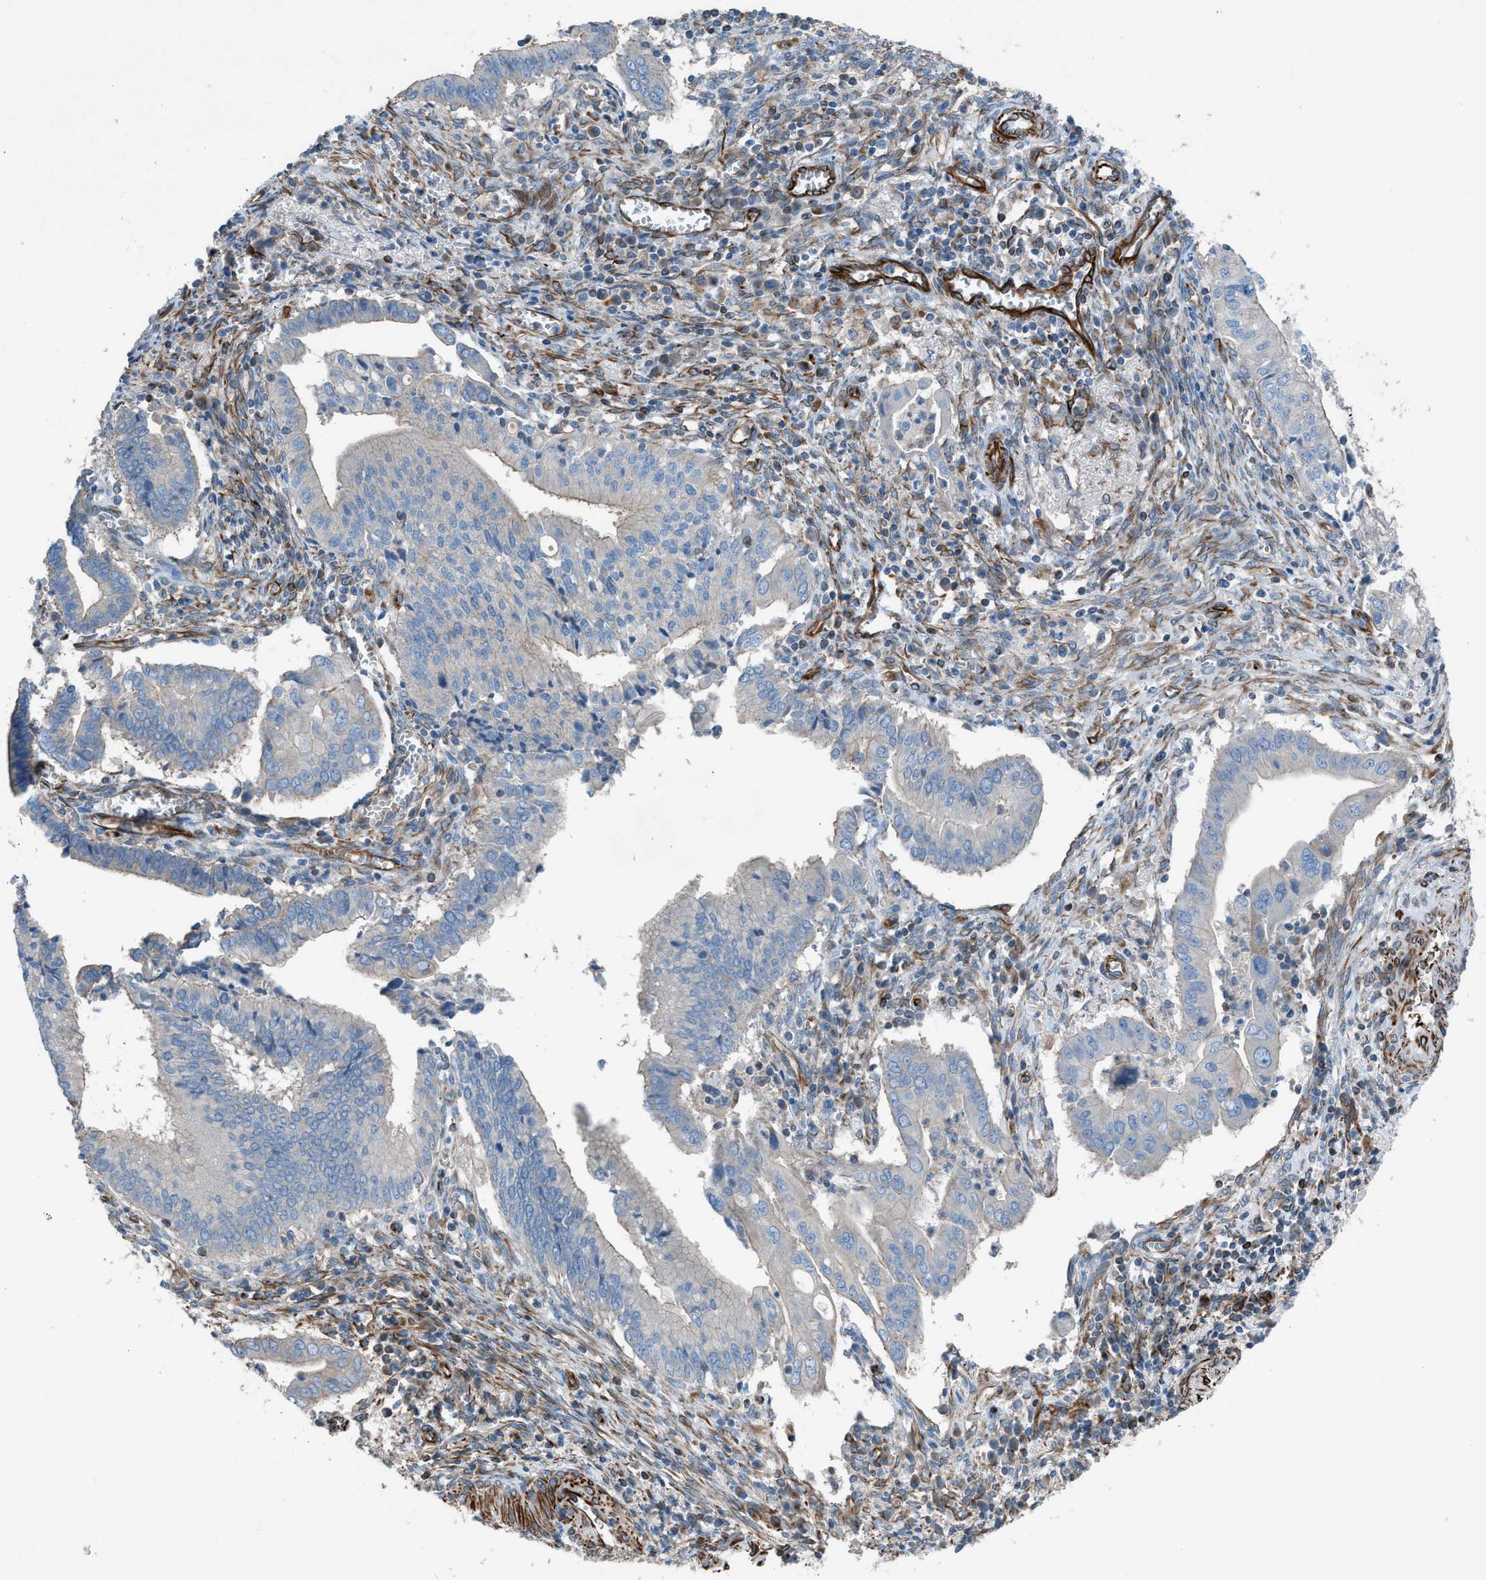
{"staining": {"intensity": "negative", "quantity": "none", "location": "none"}, "tissue": "cervical cancer", "cell_type": "Tumor cells", "image_type": "cancer", "snomed": [{"axis": "morphology", "description": "Adenocarcinoma, NOS"}, {"axis": "topography", "description": "Cervix"}], "caption": "A high-resolution micrograph shows immunohistochemistry staining of adenocarcinoma (cervical), which demonstrates no significant staining in tumor cells.", "gene": "CABP7", "patient": {"sex": "female", "age": 44}}